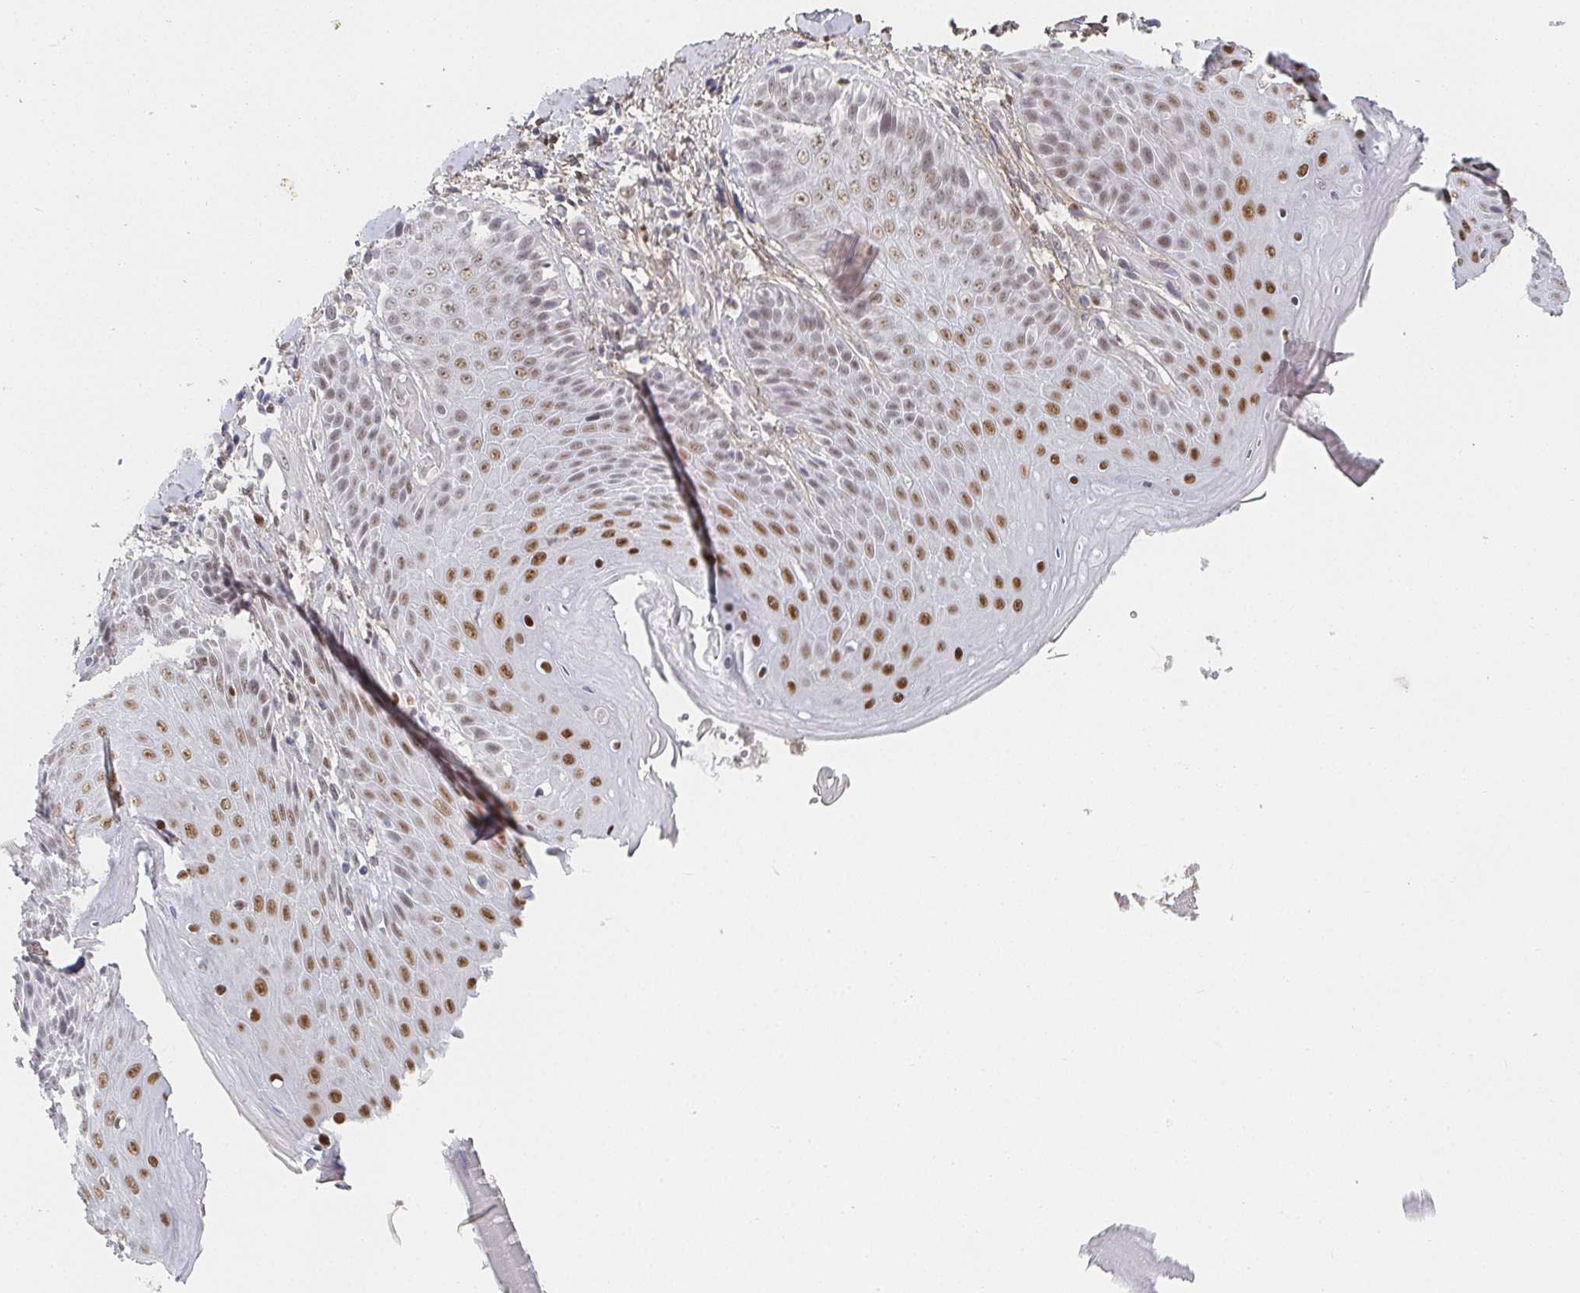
{"staining": {"intensity": "moderate", "quantity": "25%-75%", "location": "nuclear"}, "tissue": "skin", "cell_type": "Epidermal cells", "image_type": "normal", "snomed": [{"axis": "morphology", "description": "Normal tissue, NOS"}, {"axis": "topography", "description": "Anal"}, {"axis": "topography", "description": "Peripheral nerve tissue"}], "caption": "Unremarkable skin shows moderate nuclear positivity in about 25%-75% of epidermal cells, visualized by immunohistochemistry. (DAB (3,3'-diaminobenzidine) = brown stain, brightfield microscopy at high magnification).", "gene": "RCOR1", "patient": {"sex": "male", "age": 51}}